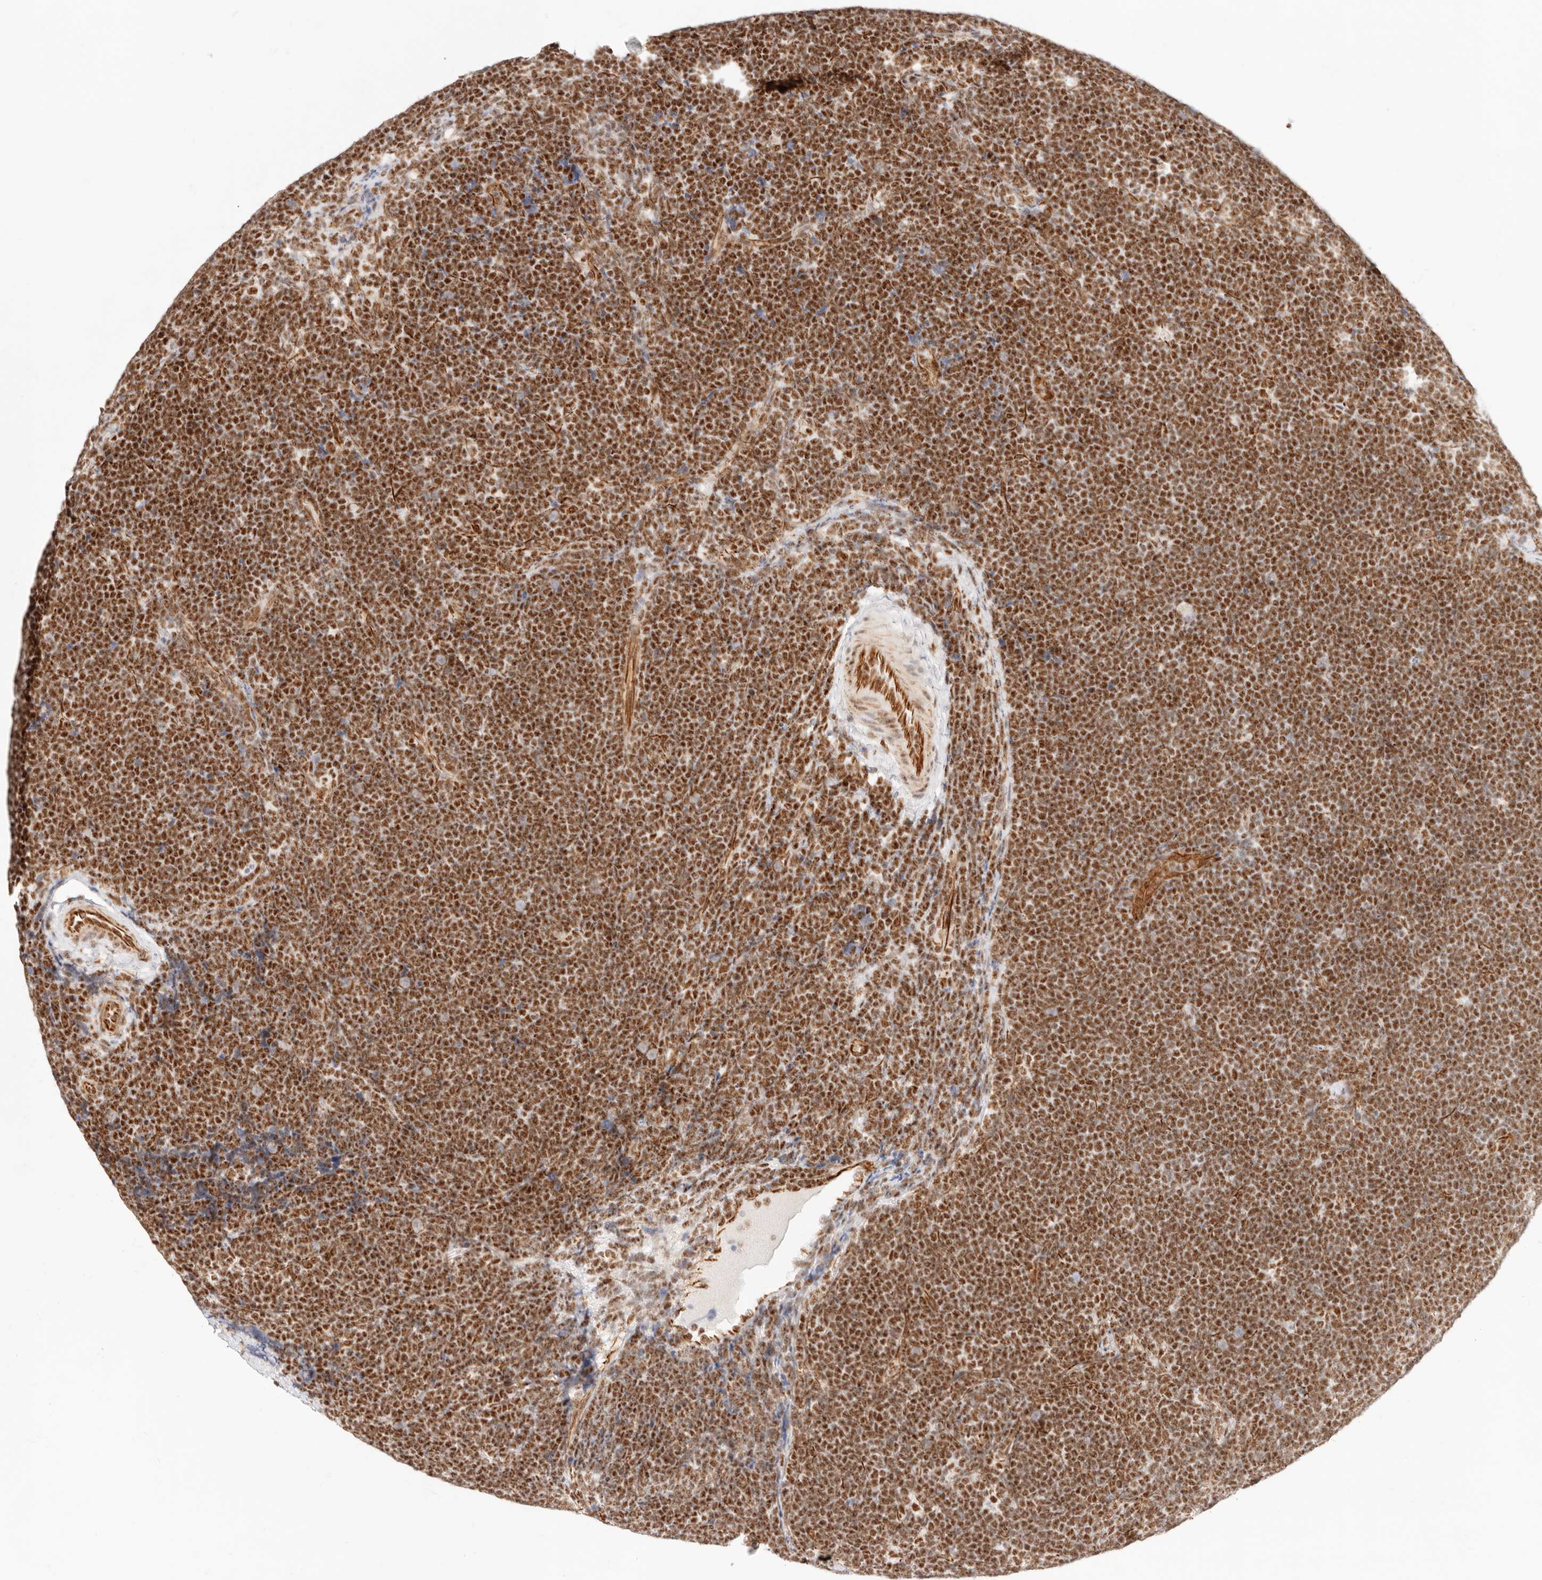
{"staining": {"intensity": "strong", "quantity": ">75%", "location": "nuclear"}, "tissue": "lymphoma", "cell_type": "Tumor cells", "image_type": "cancer", "snomed": [{"axis": "morphology", "description": "Malignant lymphoma, non-Hodgkin's type, High grade"}, {"axis": "topography", "description": "Lymph node"}], "caption": "High-grade malignant lymphoma, non-Hodgkin's type stained with DAB (3,3'-diaminobenzidine) immunohistochemistry (IHC) demonstrates high levels of strong nuclear expression in about >75% of tumor cells. Nuclei are stained in blue.", "gene": "ZC3H11A", "patient": {"sex": "male", "age": 13}}